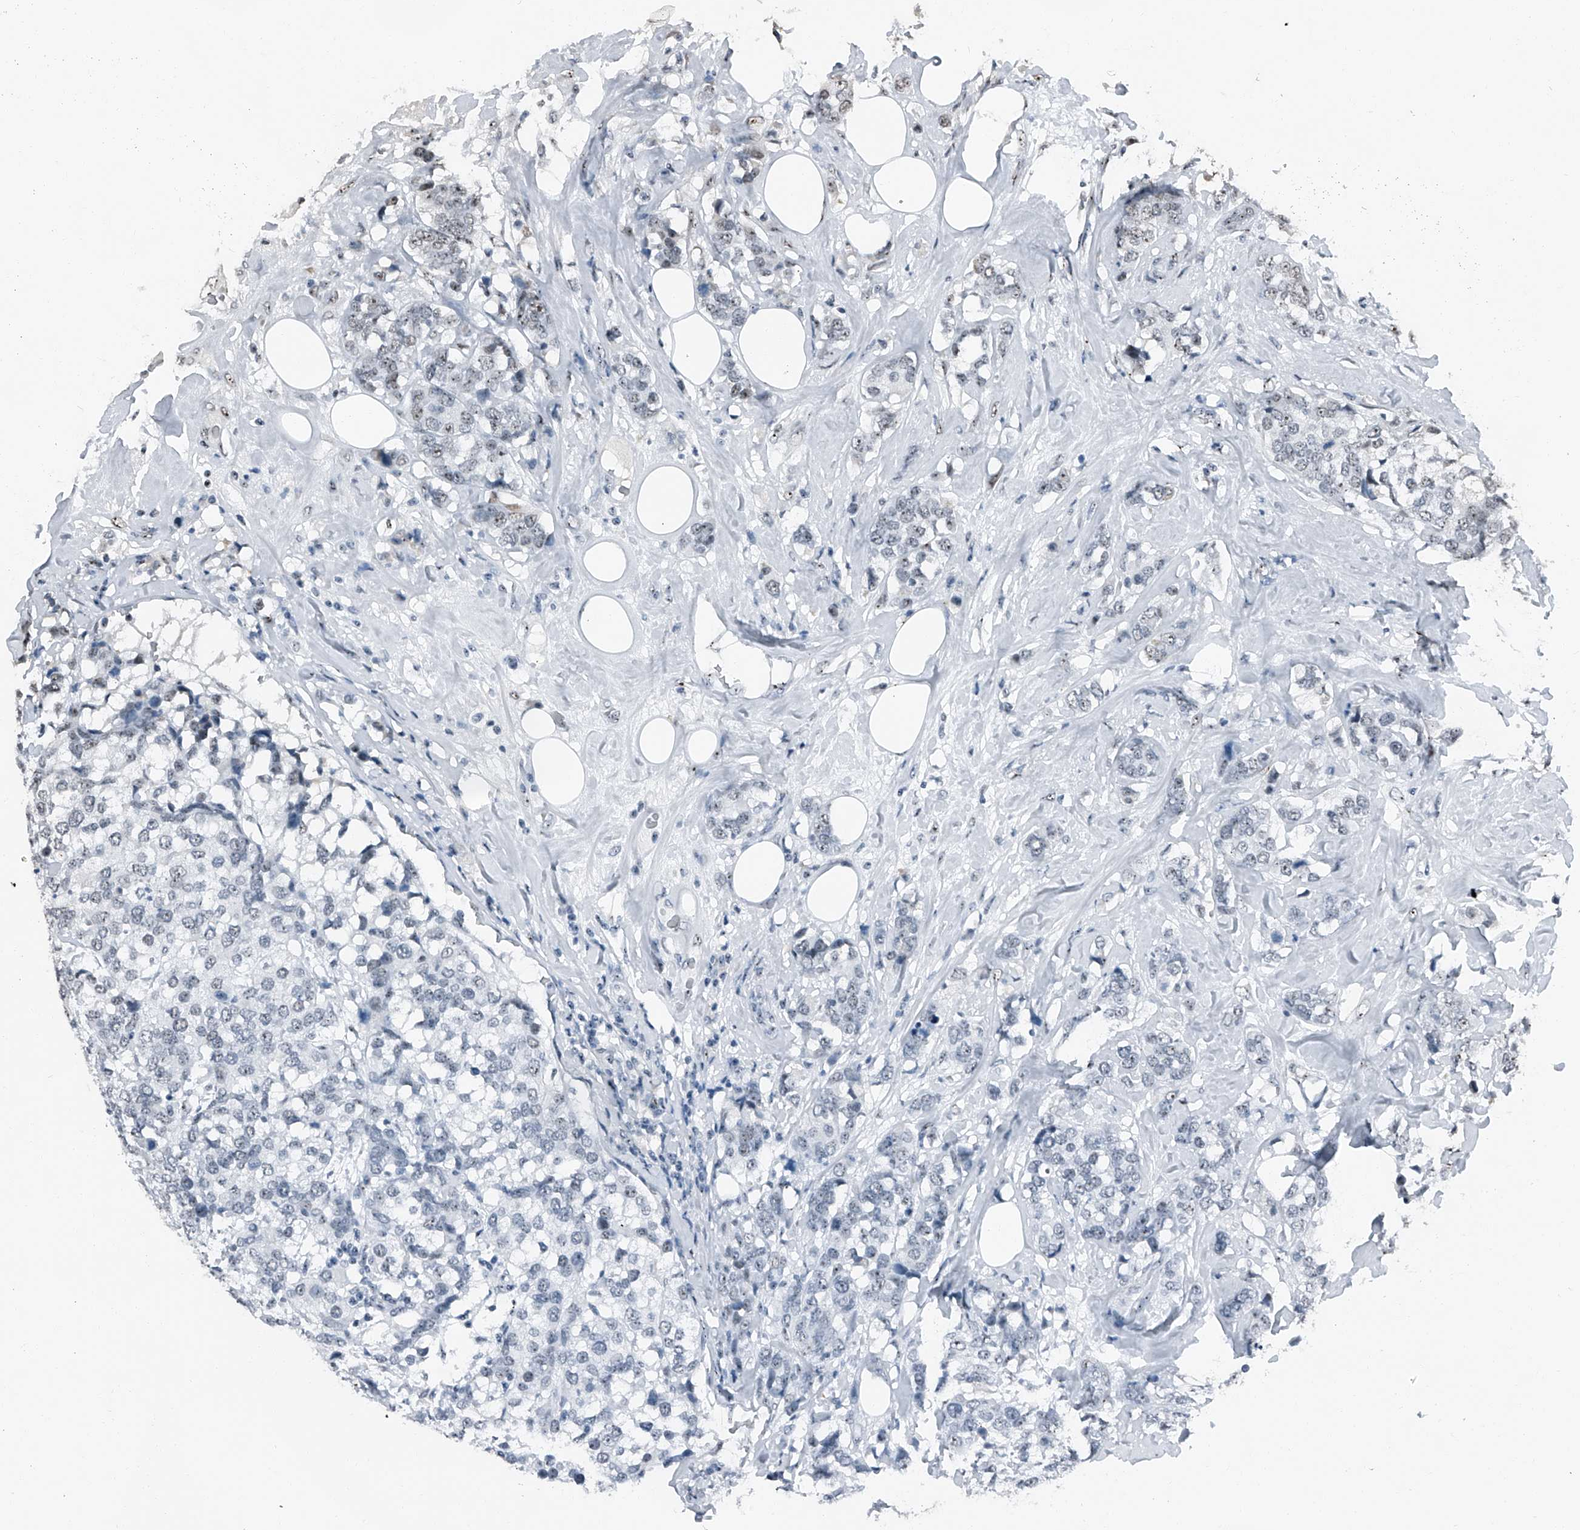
{"staining": {"intensity": "weak", "quantity": "25%-75%", "location": "nuclear"}, "tissue": "breast cancer", "cell_type": "Tumor cells", "image_type": "cancer", "snomed": [{"axis": "morphology", "description": "Lobular carcinoma"}, {"axis": "topography", "description": "Breast"}], "caption": "Immunohistochemistry (IHC) histopathology image of breast cancer stained for a protein (brown), which shows low levels of weak nuclear positivity in about 25%-75% of tumor cells.", "gene": "TCOF1", "patient": {"sex": "female", "age": 59}}